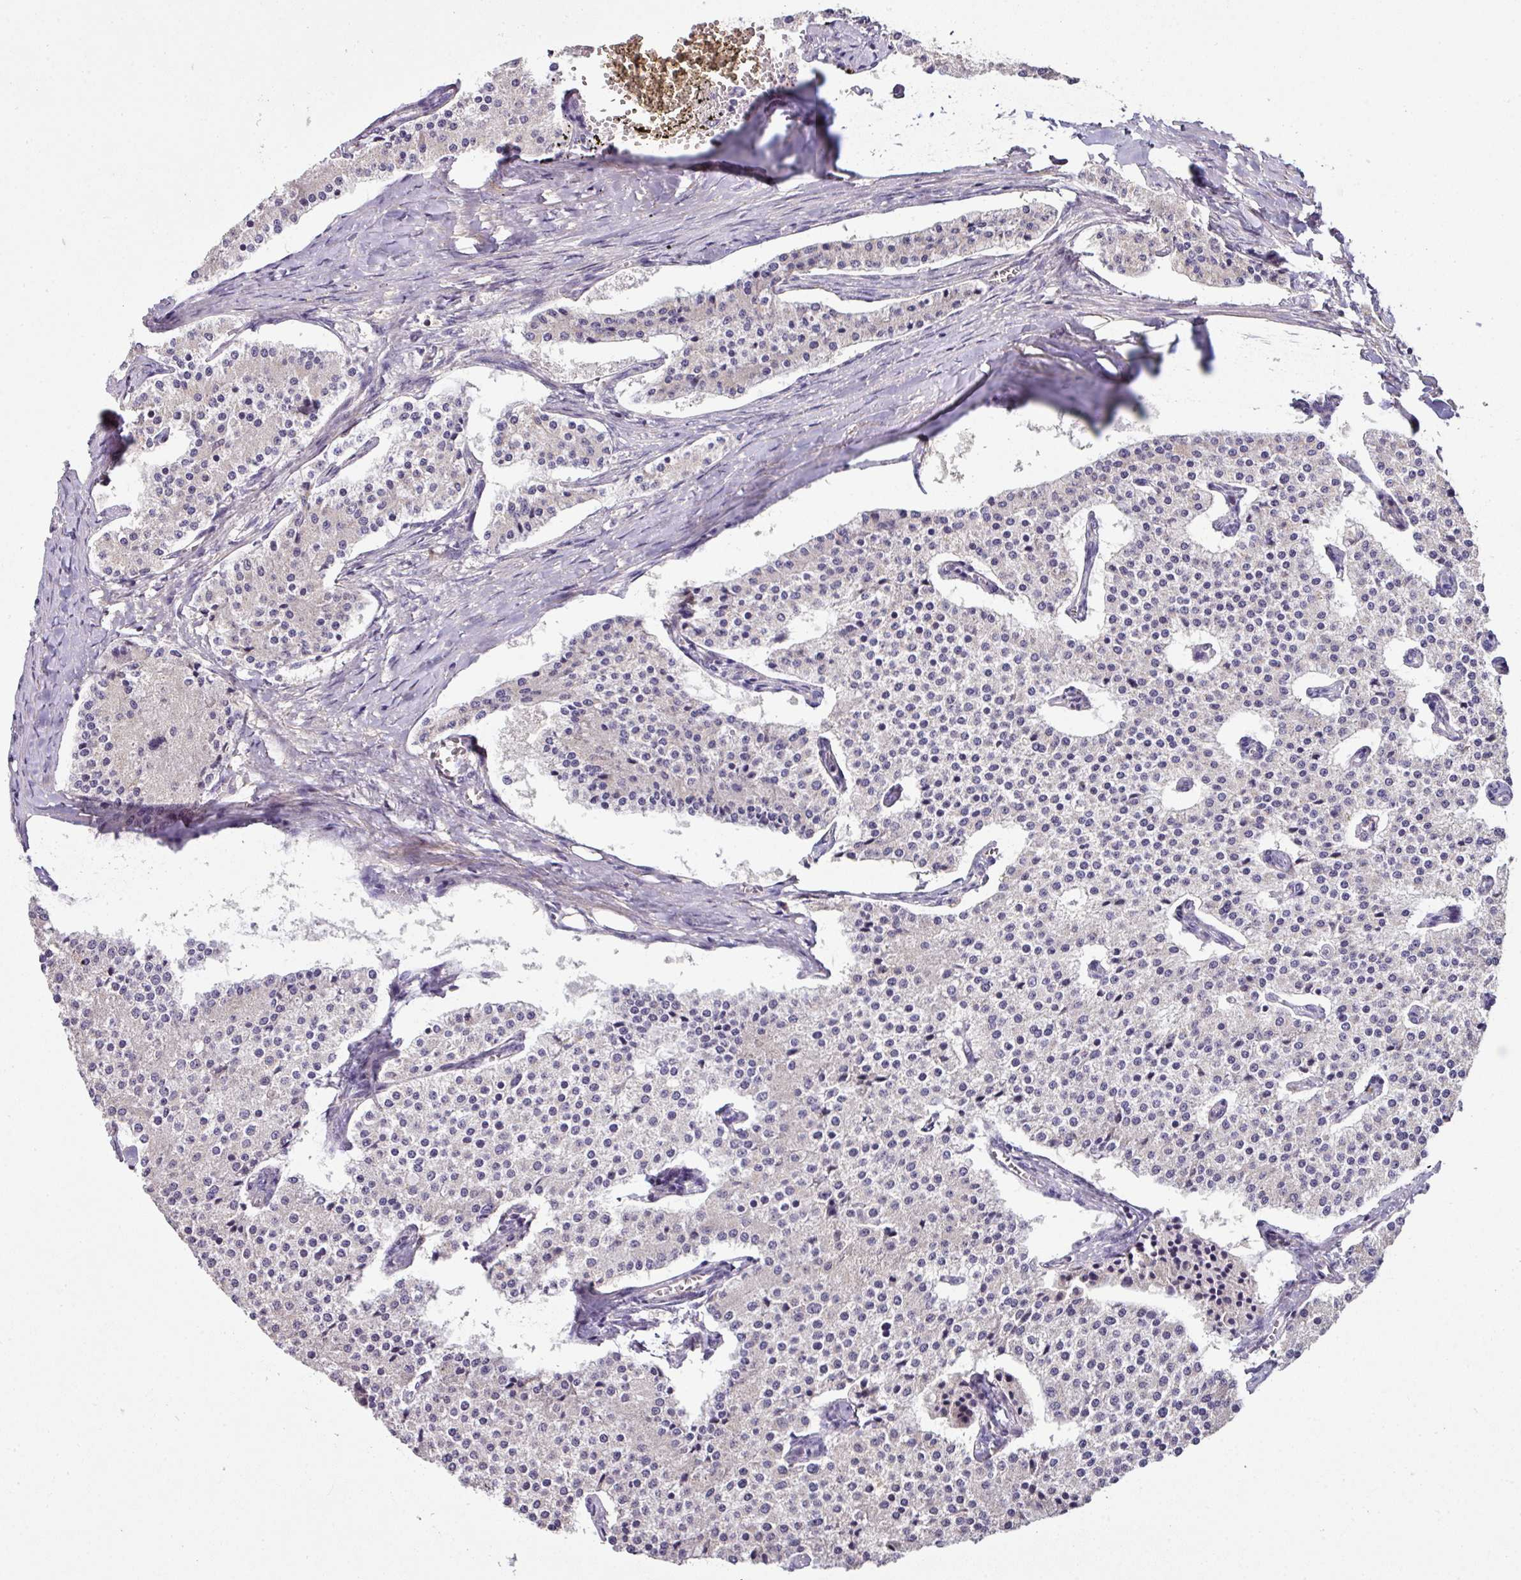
{"staining": {"intensity": "negative", "quantity": "none", "location": "none"}, "tissue": "carcinoid", "cell_type": "Tumor cells", "image_type": "cancer", "snomed": [{"axis": "morphology", "description": "Carcinoid, malignant, NOS"}, {"axis": "topography", "description": "Colon"}], "caption": "DAB (3,3'-diaminobenzidine) immunohistochemical staining of carcinoid shows no significant positivity in tumor cells.", "gene": "AEBP2", "patient": {"sex": "female", "age": 52}}